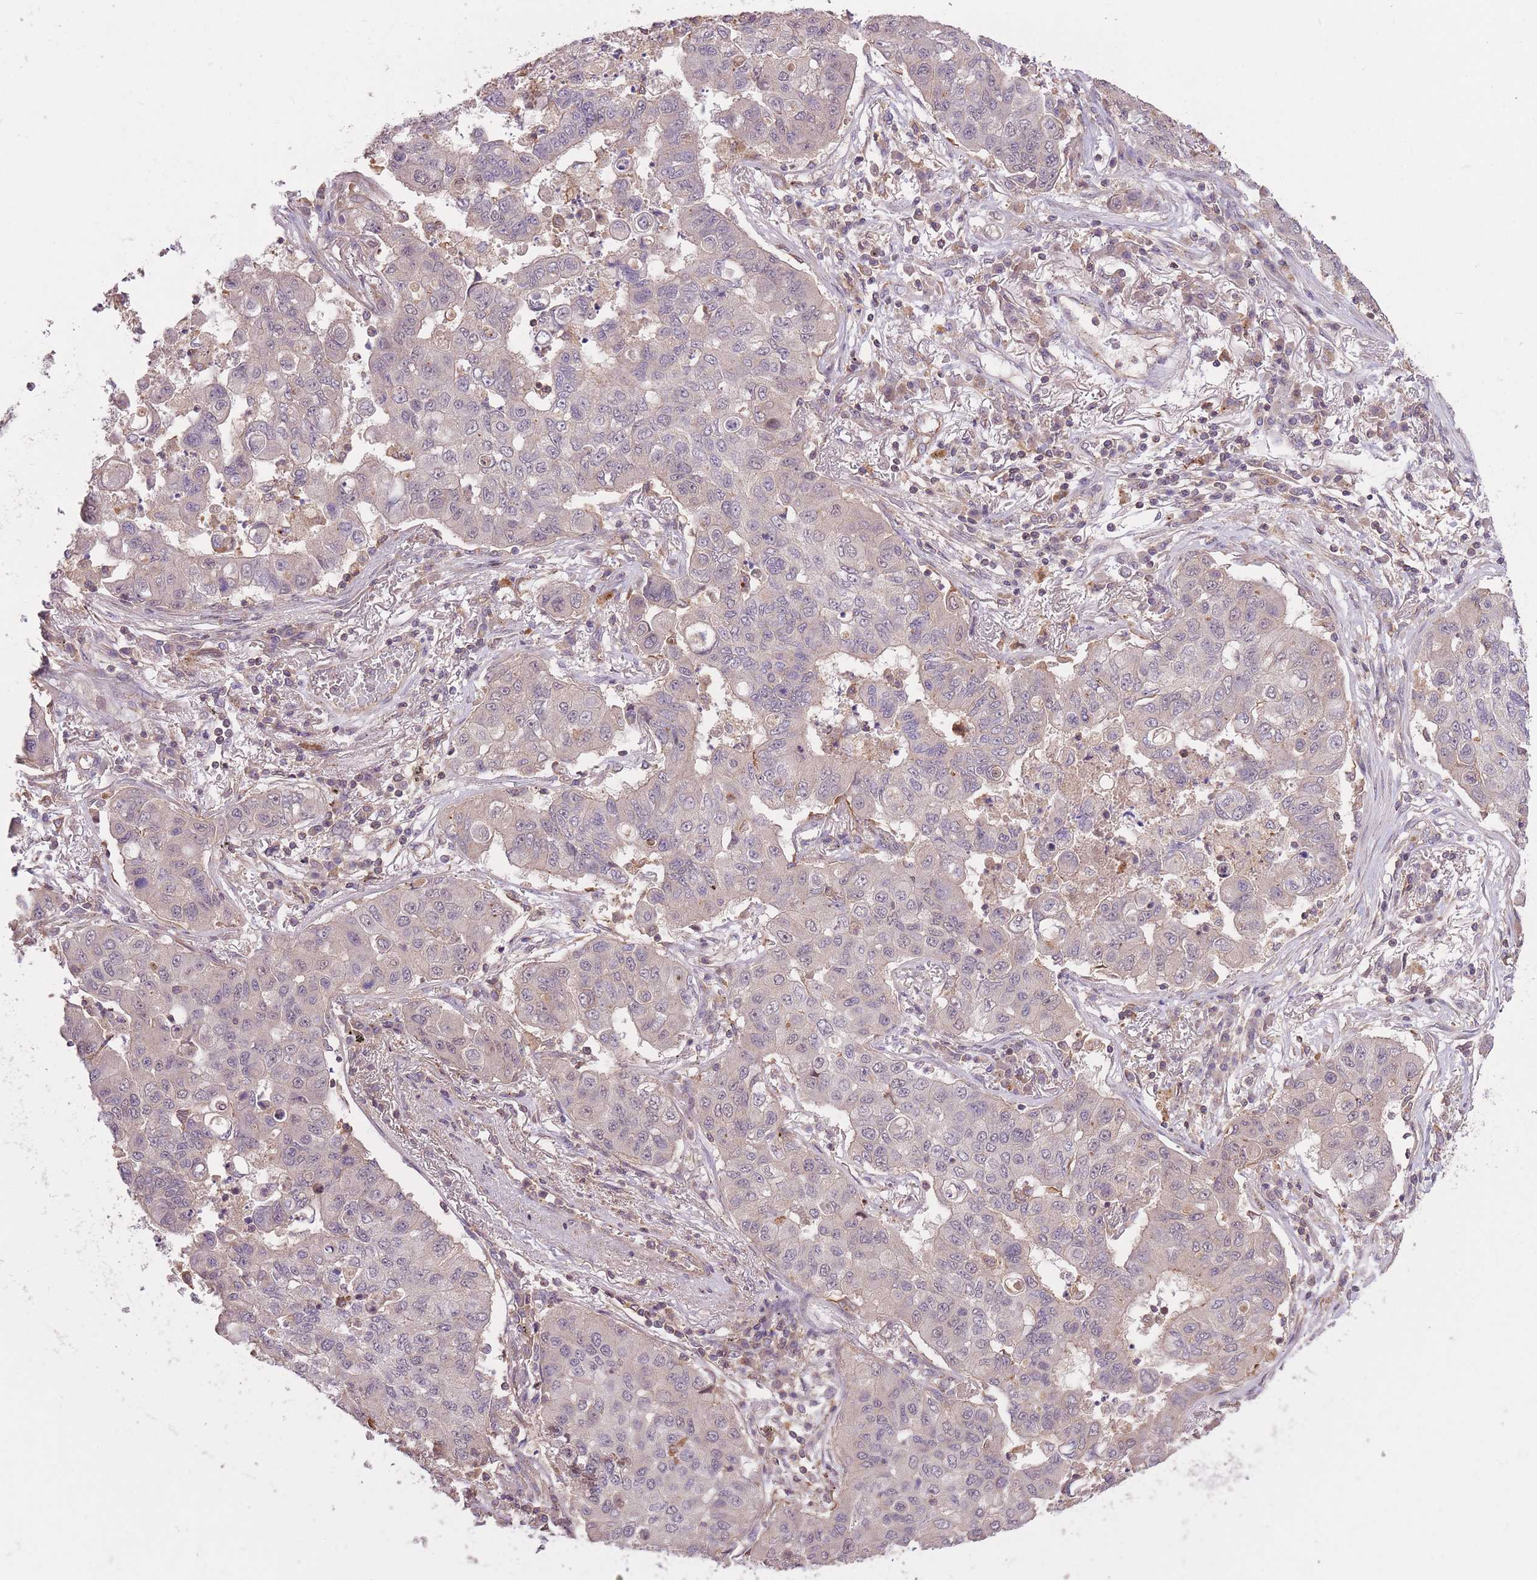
{"staining": {"intensity": "negative", "quantity": "none", "location": "none"}, "tissue": "lung cancer", "cell_type": "Tumor cells", "image_type": "cancer", "snomed": [{"axis": "morphology", "description": "Squamous cell carcinoma, NOS"}, {"axis": "topography", "description": "Lung"}], "caption": "The immunohistochemistry micrograph has no significant expression in tumor cells of lung cancer (squamous cell carcinoma) tissue.", "gene": "POLR3F", "patient": {"sex": "male", "age": 74}}